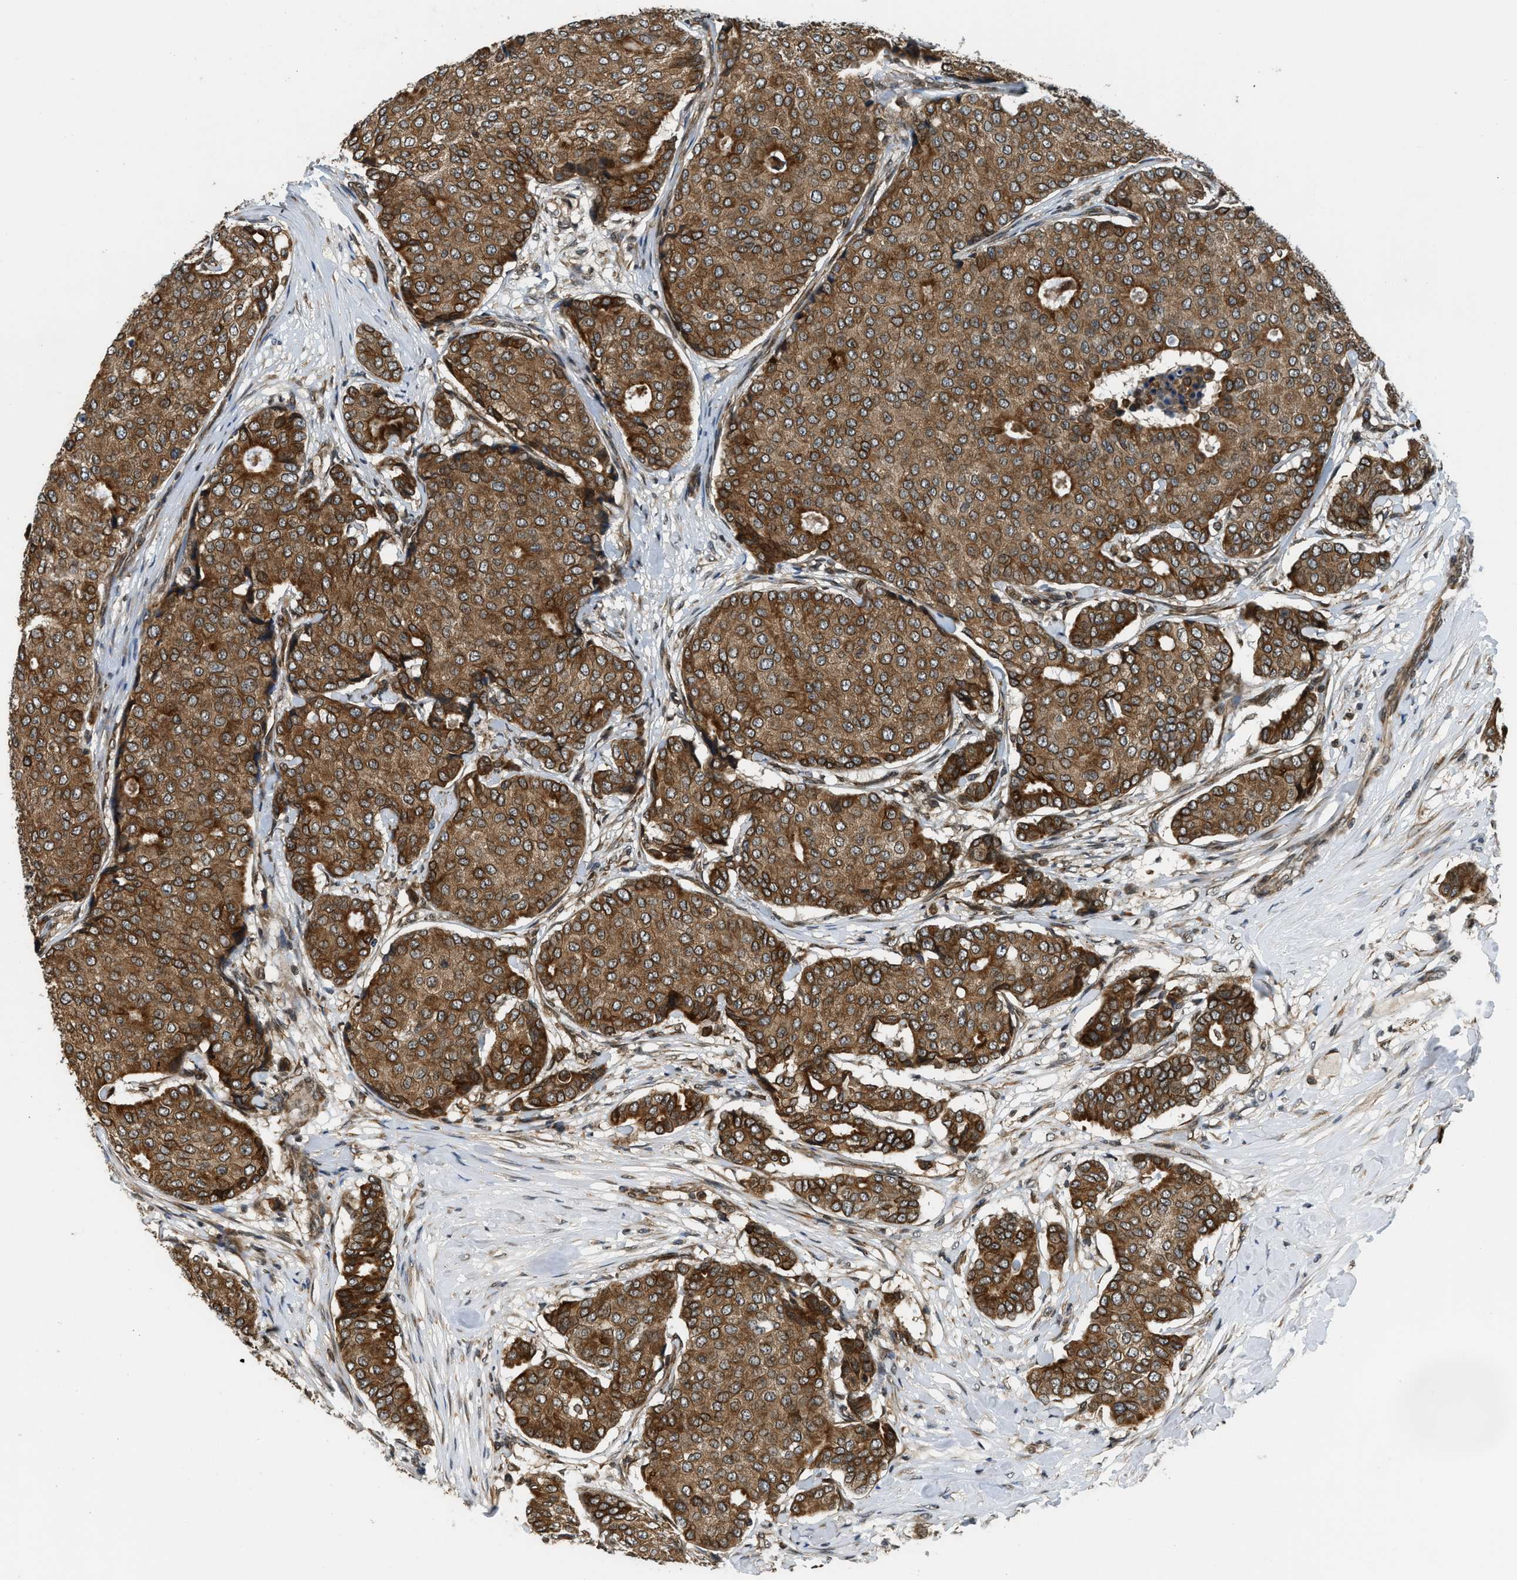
{"staining": {"intensity": "moderate", "quantity": ">75%", "location": "cytoplasmic/membranous"}, "tissue": "breast cancer", "cell_type": "Tumor cells", "image_type": "cancer", "snomed": [{"axis": "morphology", "description": "Duct carcinoma"}, {"axis": "topography", "description": "Breast"}], "caption": "This is a micrograph of immunohistochemistry staining of invasive ductal carcinoma (breast), which shows moderate staining in the cytoplasmic/membranous of tumor cells.", "gene": "RETREG3", "patient": {"sex": "female", "age": 75}}